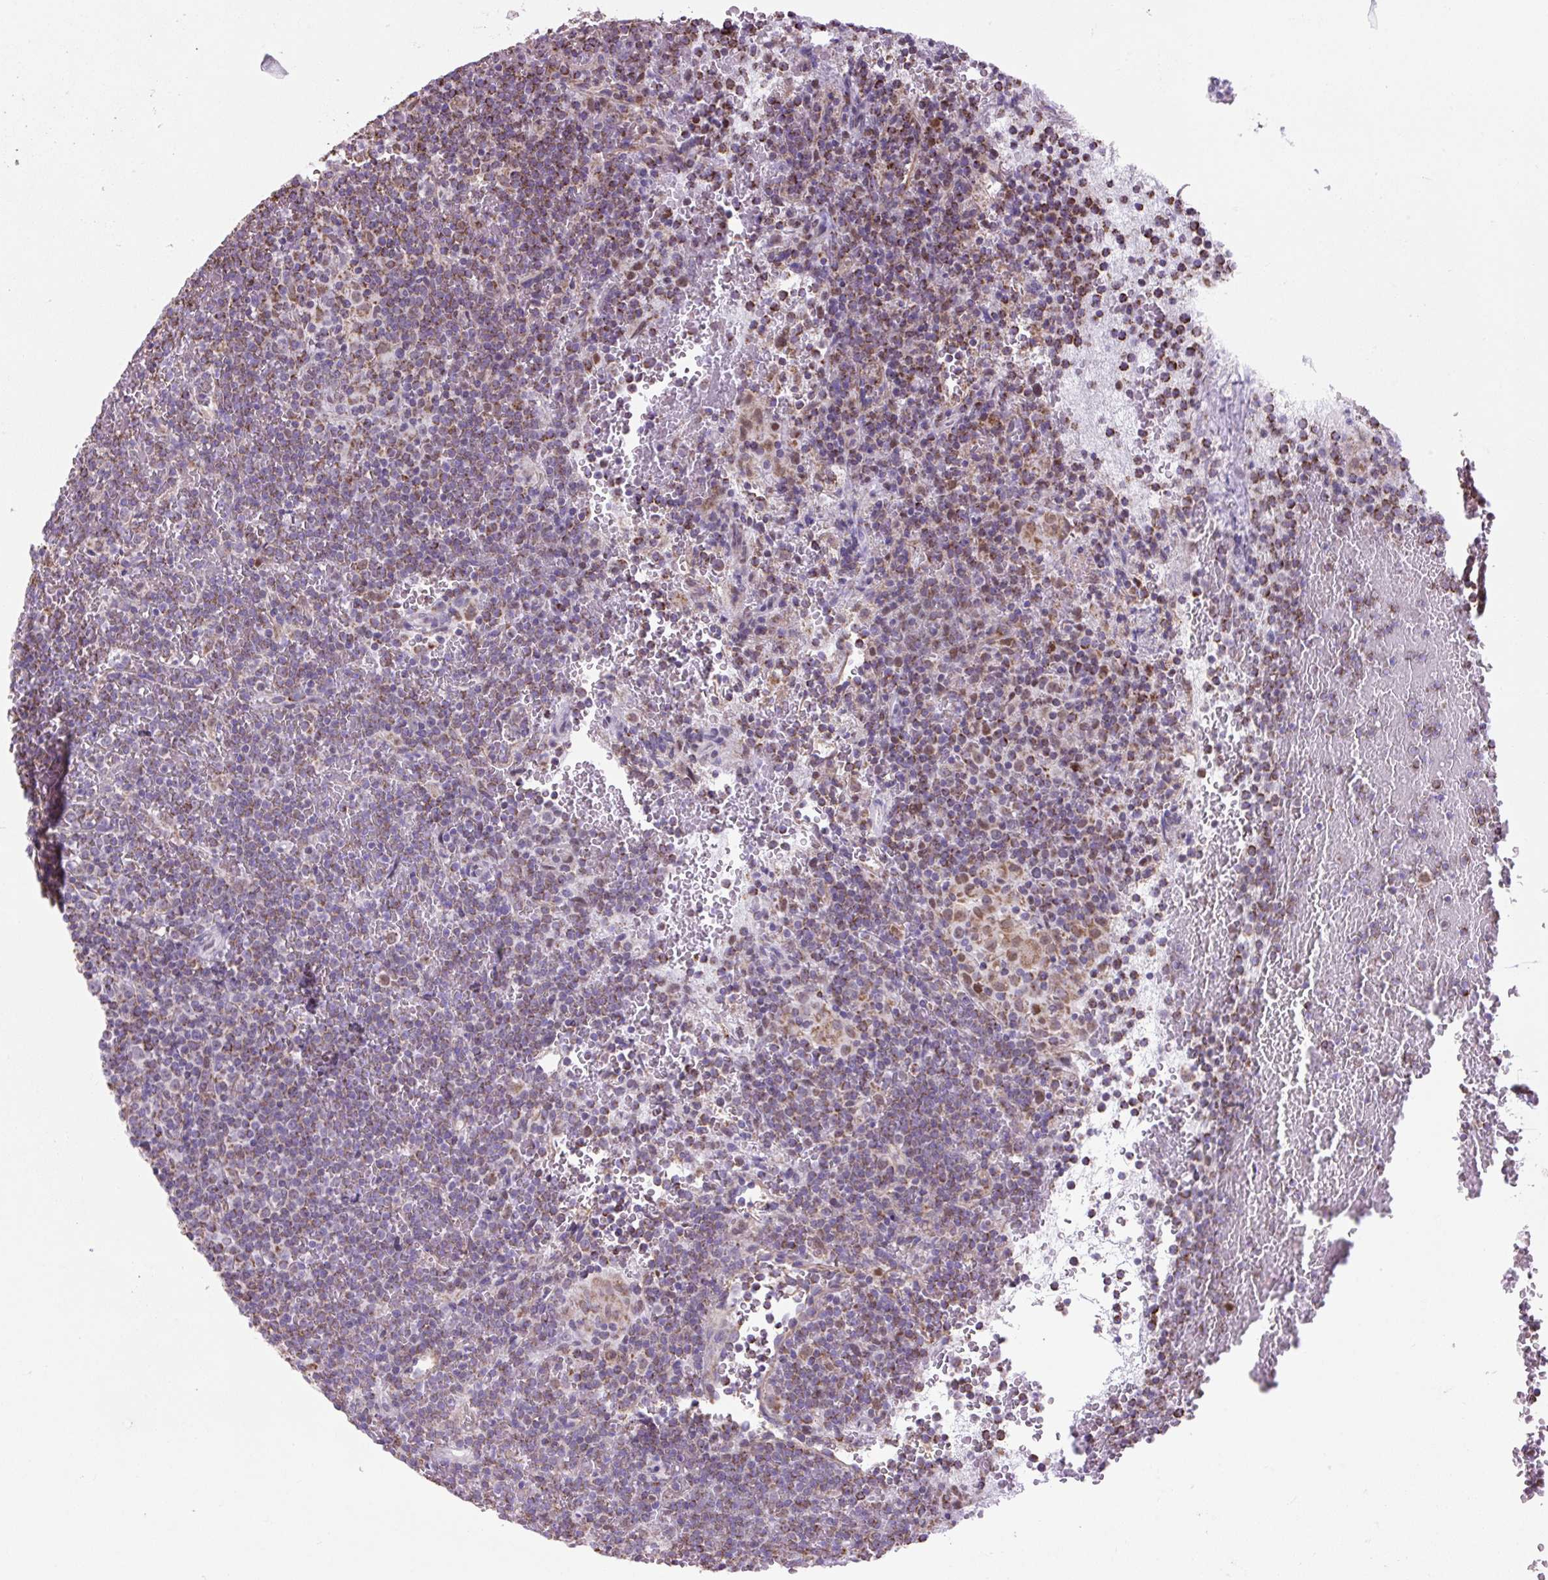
{"staining": {"intensity": "moderate", "quantity": "25%-75%", "location": "cytoplasmic/membranous"}, "tissue": "lymphoma", "cell_type": "Tumor cells", "image_type": "cancer", "snomed": [{"axis": "morphology", "description": "Malignant lymphoma, non-Hodgkin's type, Low grade"}, {"axis": "topography", "description": "Spleen"}], "caption": "Protein expression by immunohistochemistry (IHC) demonstrates moderate cytoplasmic/membranous staining in approximately 25%-75% of tumor cells in lymphoma.", "gene": "SCO2", "patient": {"sex": "female", "age": 19}}